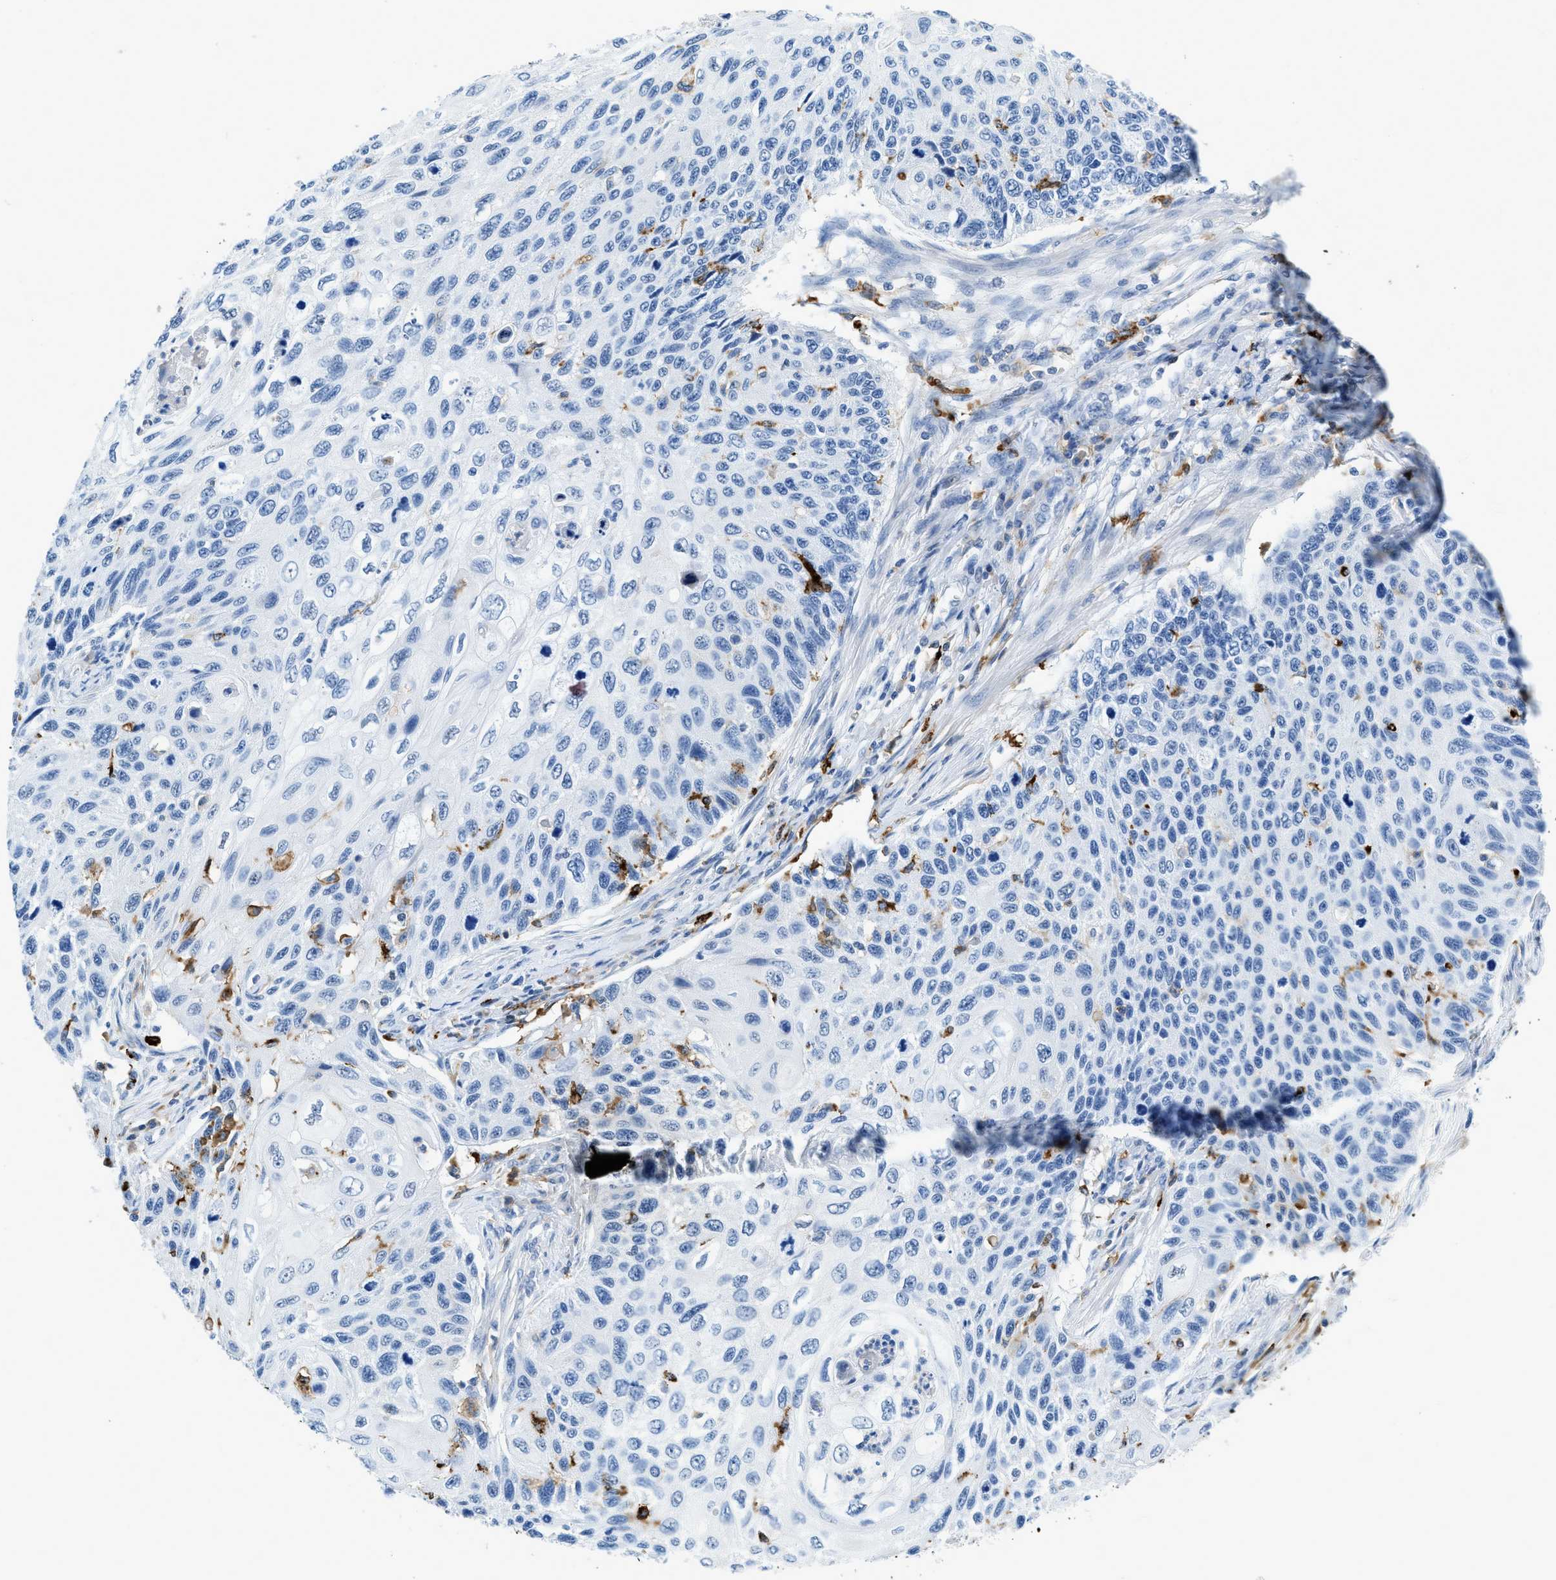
{"staining": {"intensity": "negative", "quantity": "none", "location": "none"}, "tissue": "cervical cancer", "cell_type": "Tumor cells", "image_type": "cancer", "snomed": [{"axis": "morphology", "description": "Squamous cell carcinoma, NOS"}, {"axis": "topography", "description": "Cervix"}], "caption": "This image is of cervical cancer (squamous cell carcinoma) stained with immunohistochemistry (IHC) to label a protein in brown with the nuclei are counter-stained blue. There is no positivity in tumor cells.", "gene": "CD226", "patient": {"sex": "female", "age": 70}}